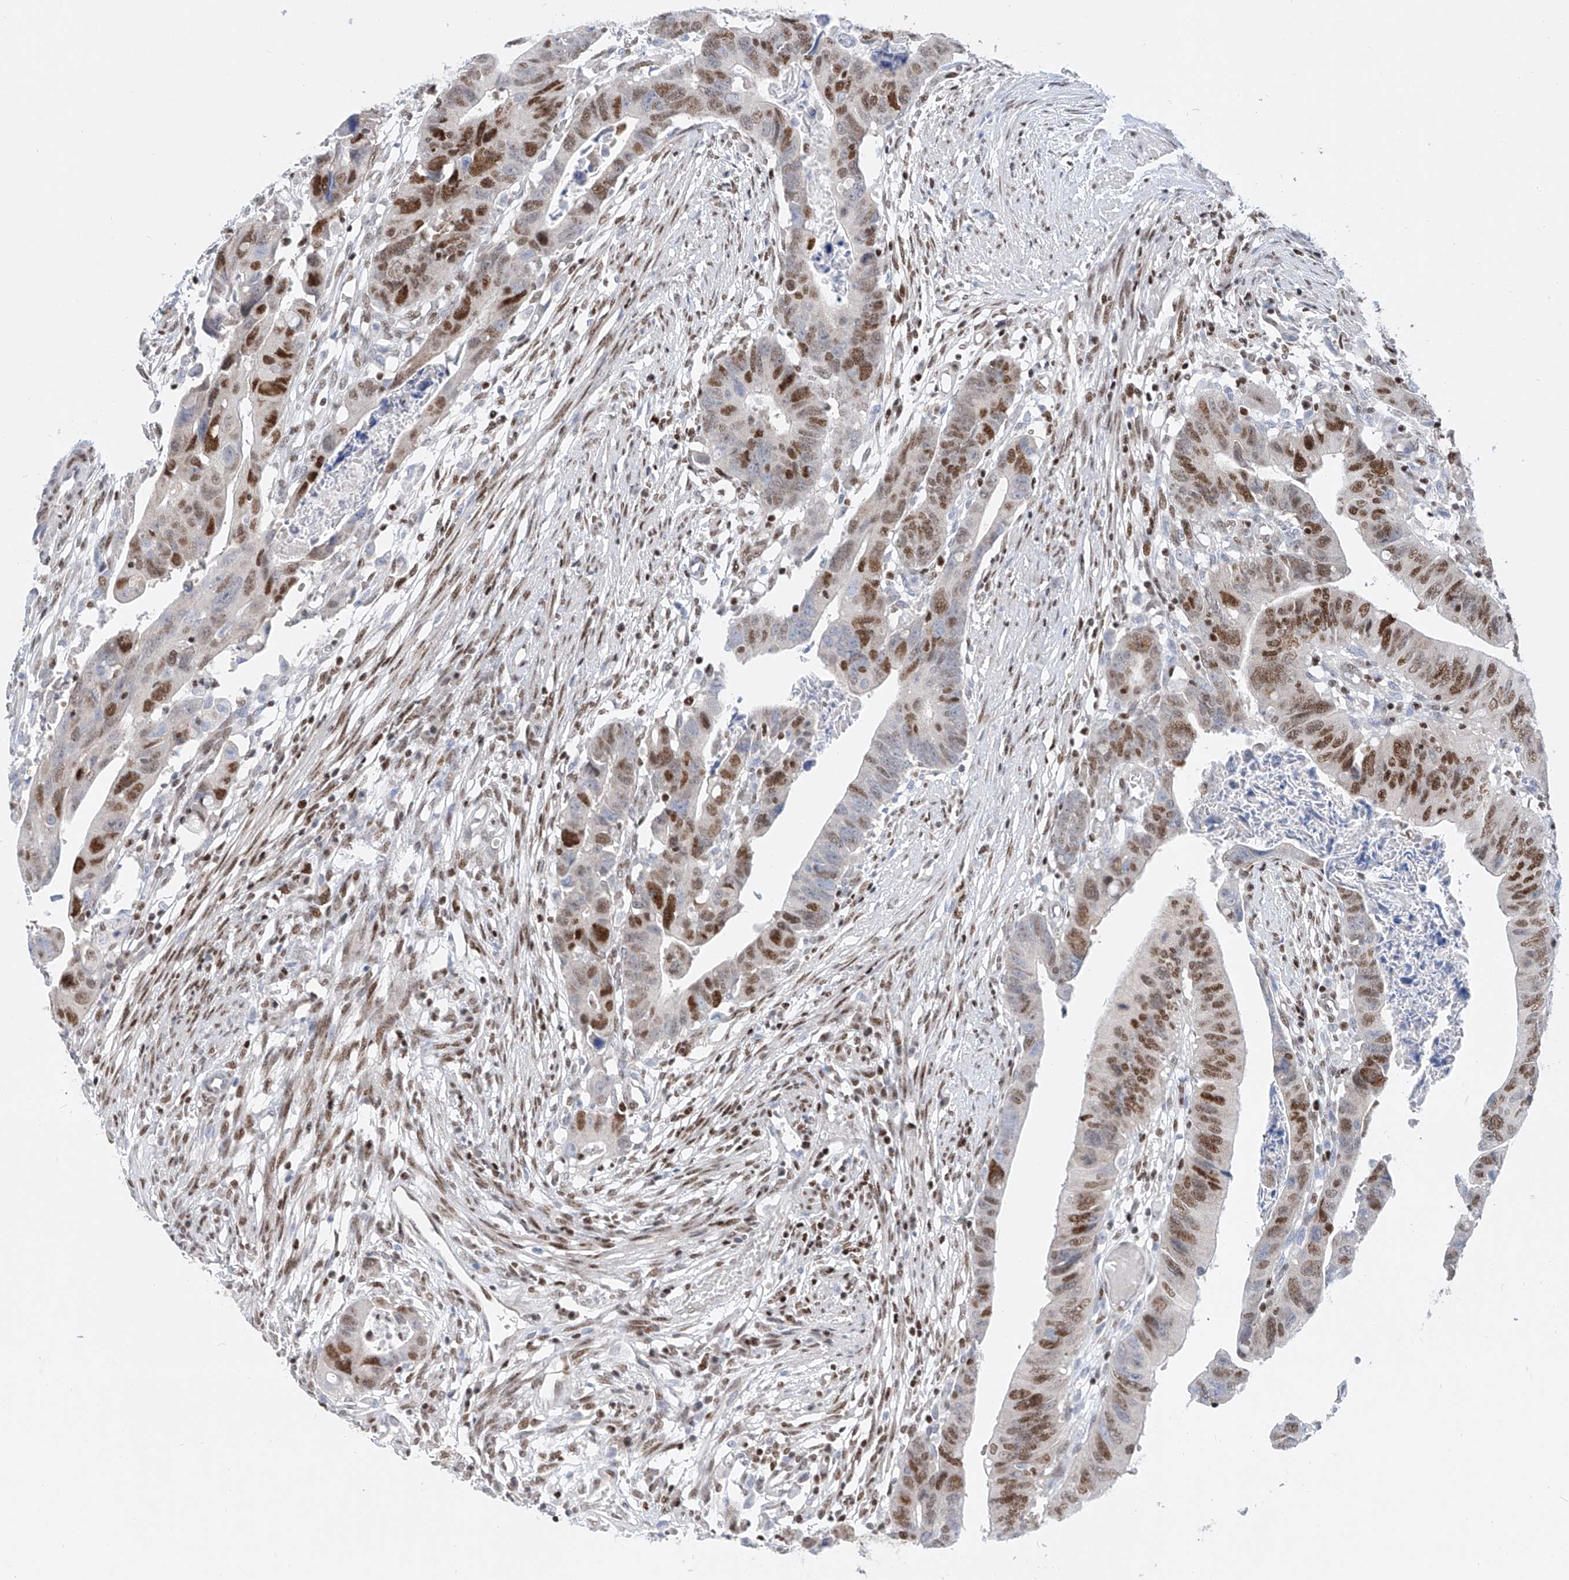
{"staining": {"intensity": "moderate", "quantity": ">75%", "location": "nuclear"}, "tissue": "colorectal cancer", "cell_type": "Tumor cells", "image_type": "cancer", "snomed": [{"axis": "morphology", "description": "Adenocarcinoma, NOS"}, {"axis": "topography", "description": "Rectum"}], "caption": "A brown stain highlights moderate nuclear staining of a protein in colorectal cancer tumor cells.", "gene": "TAF4", "patient": {"sex": "female", "age": 65}}